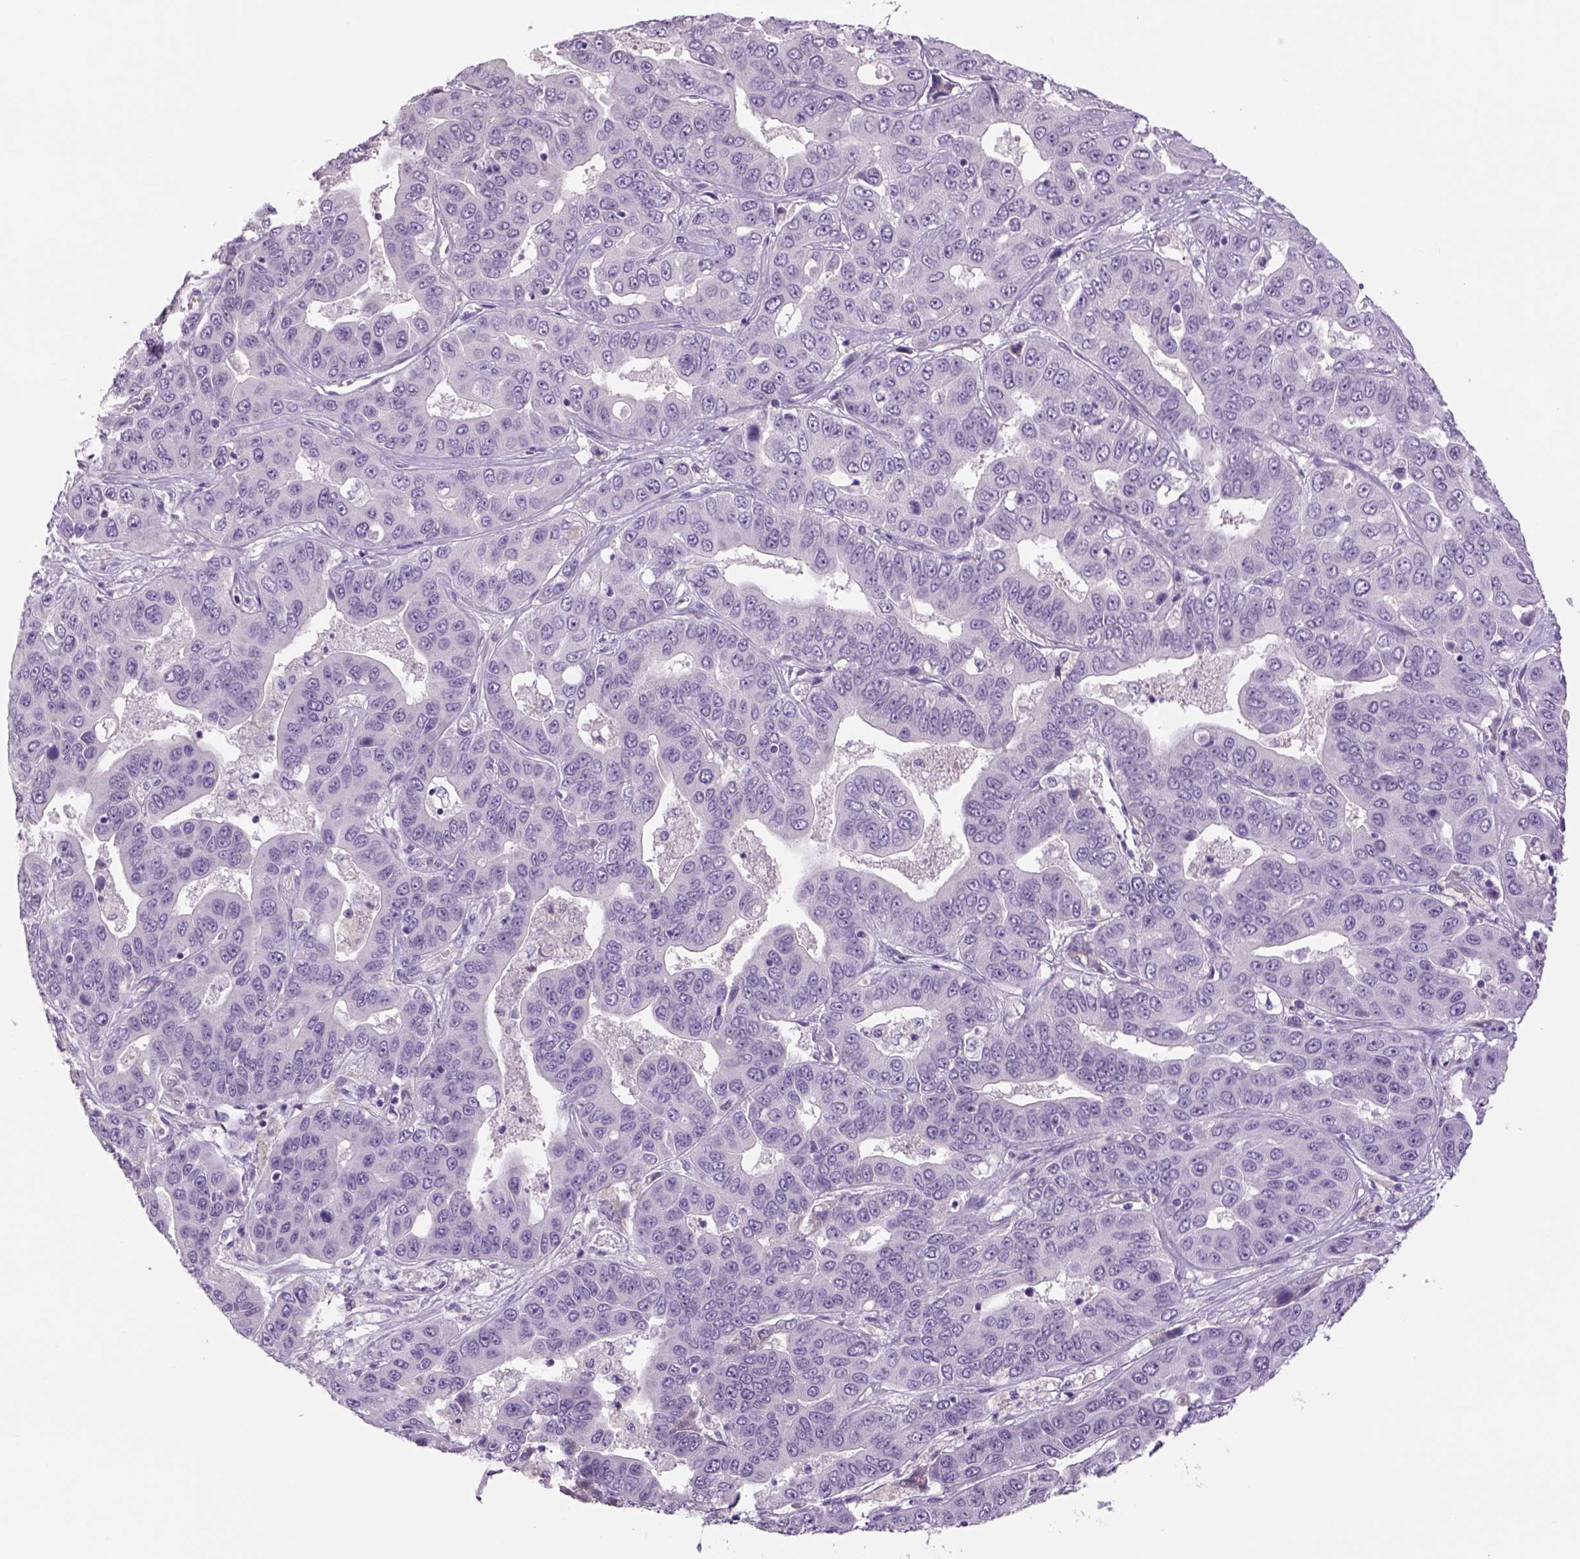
{"staining": {"intensity": "negative", "quantity": "none", "location": "none"}, "tissue": "liver cancer", "cell_type": "Tumor cells", "image_type": "cancer", "snomed": [{"axis": "morphology", "description": "Cholangiocarcinoma"}, {"axis": "topography", "description": "Liver"}], "caption": "An IHC micrograph of cholangiocarcinoma (liver) is shown. There is no staining in tumor cells of cholangiocarcinoma (liver).", "gene": "DBH", "patient": {"sex": "female", "age": 52}}